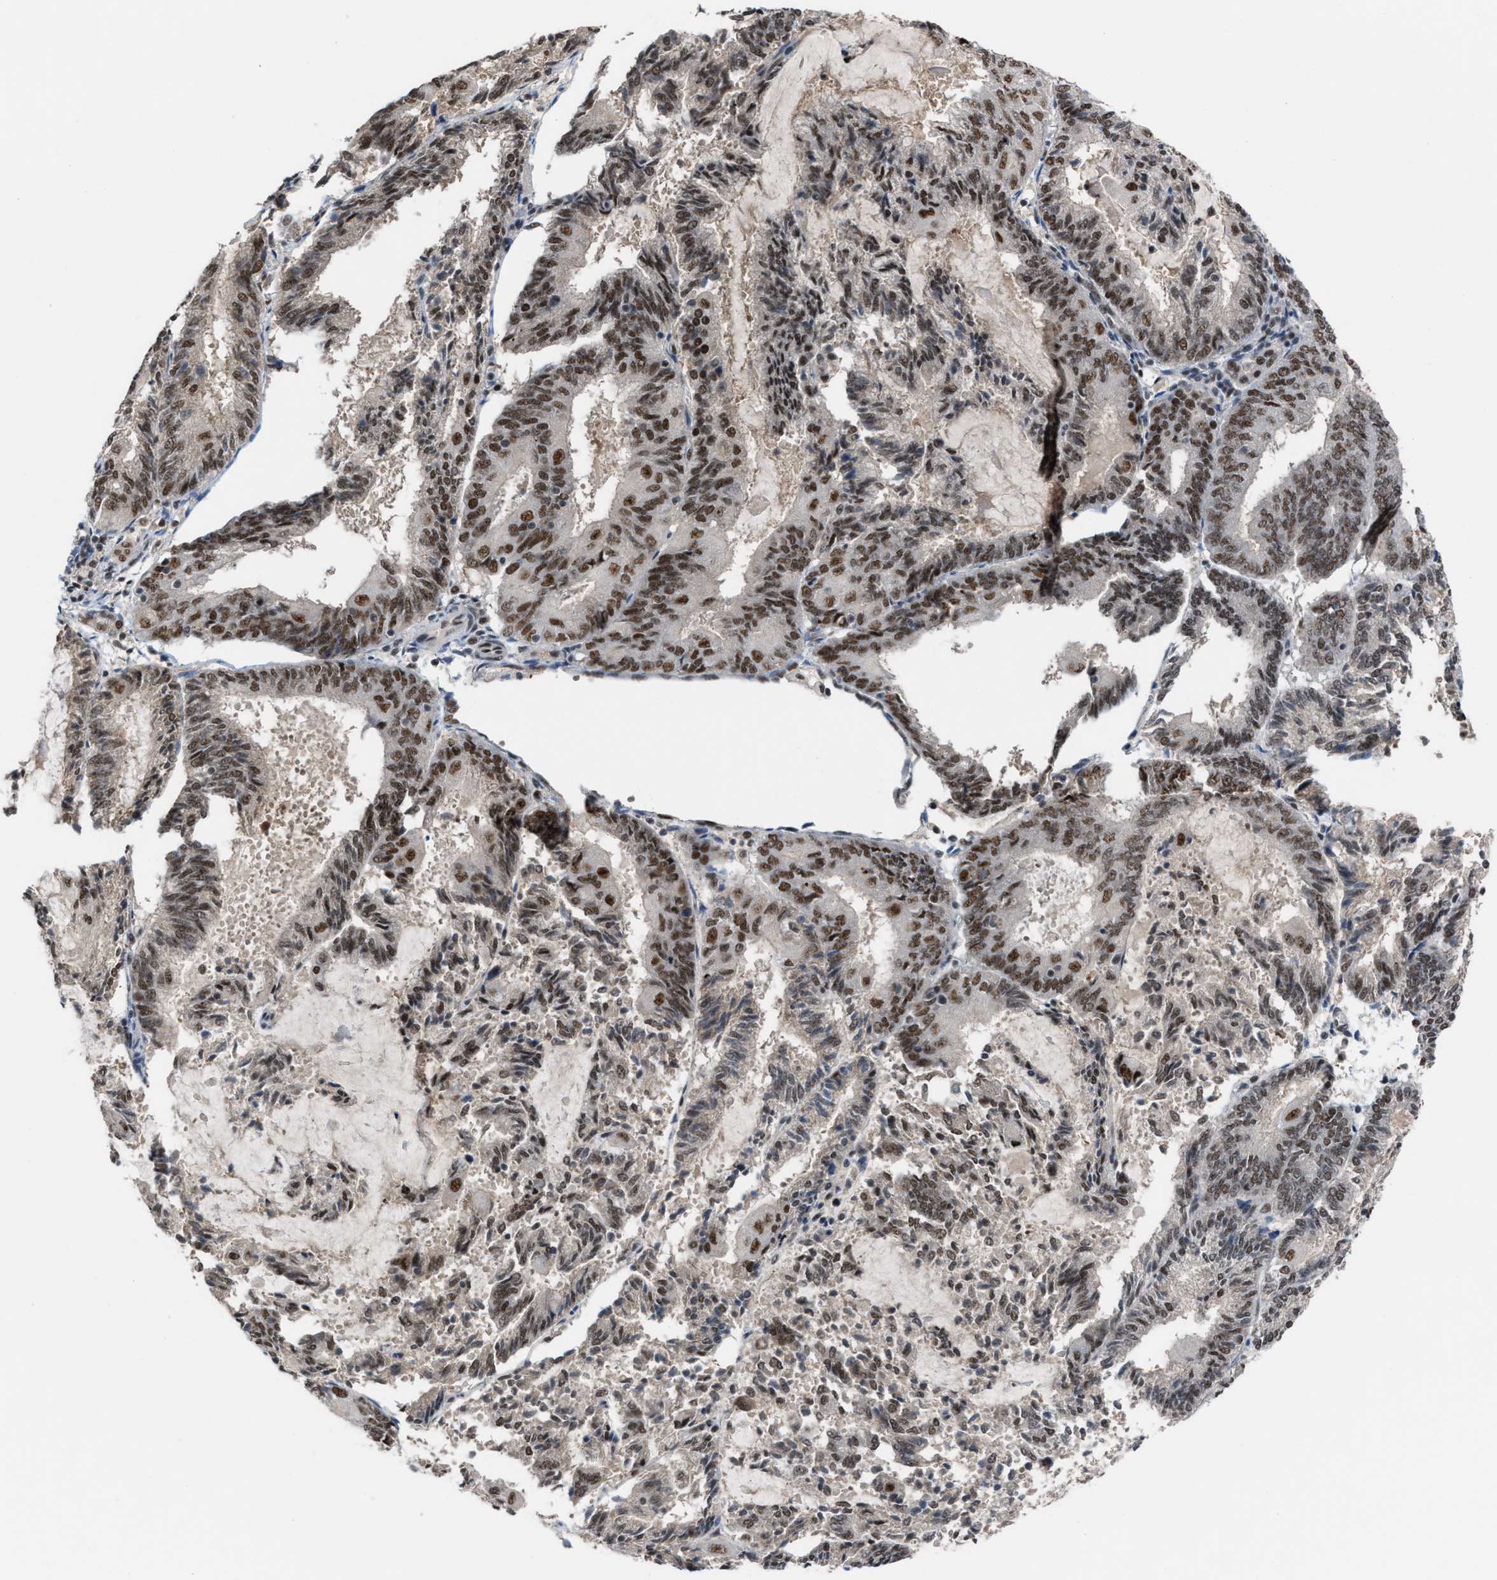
{"staining": {"intensity": "moderate", "quantity": ">75%", "location": "nuclear"}, "tissue": "endometrial cancer", "cell_type": "Tumor cells", "image_type": "cancer", "snomed": [{"axis": "morphology", "description": "Adenocarcinoma, NOS"}, {"axis": "topography", "description": "Endometrium"}], "caption": "Immunohistochemistry of human endometrial cancer shows medium levels of moderate nuclear expression in about >75% of tumor cells.", "gene": "PRPF4", "patient": {"sex": "female", "age": 81}}